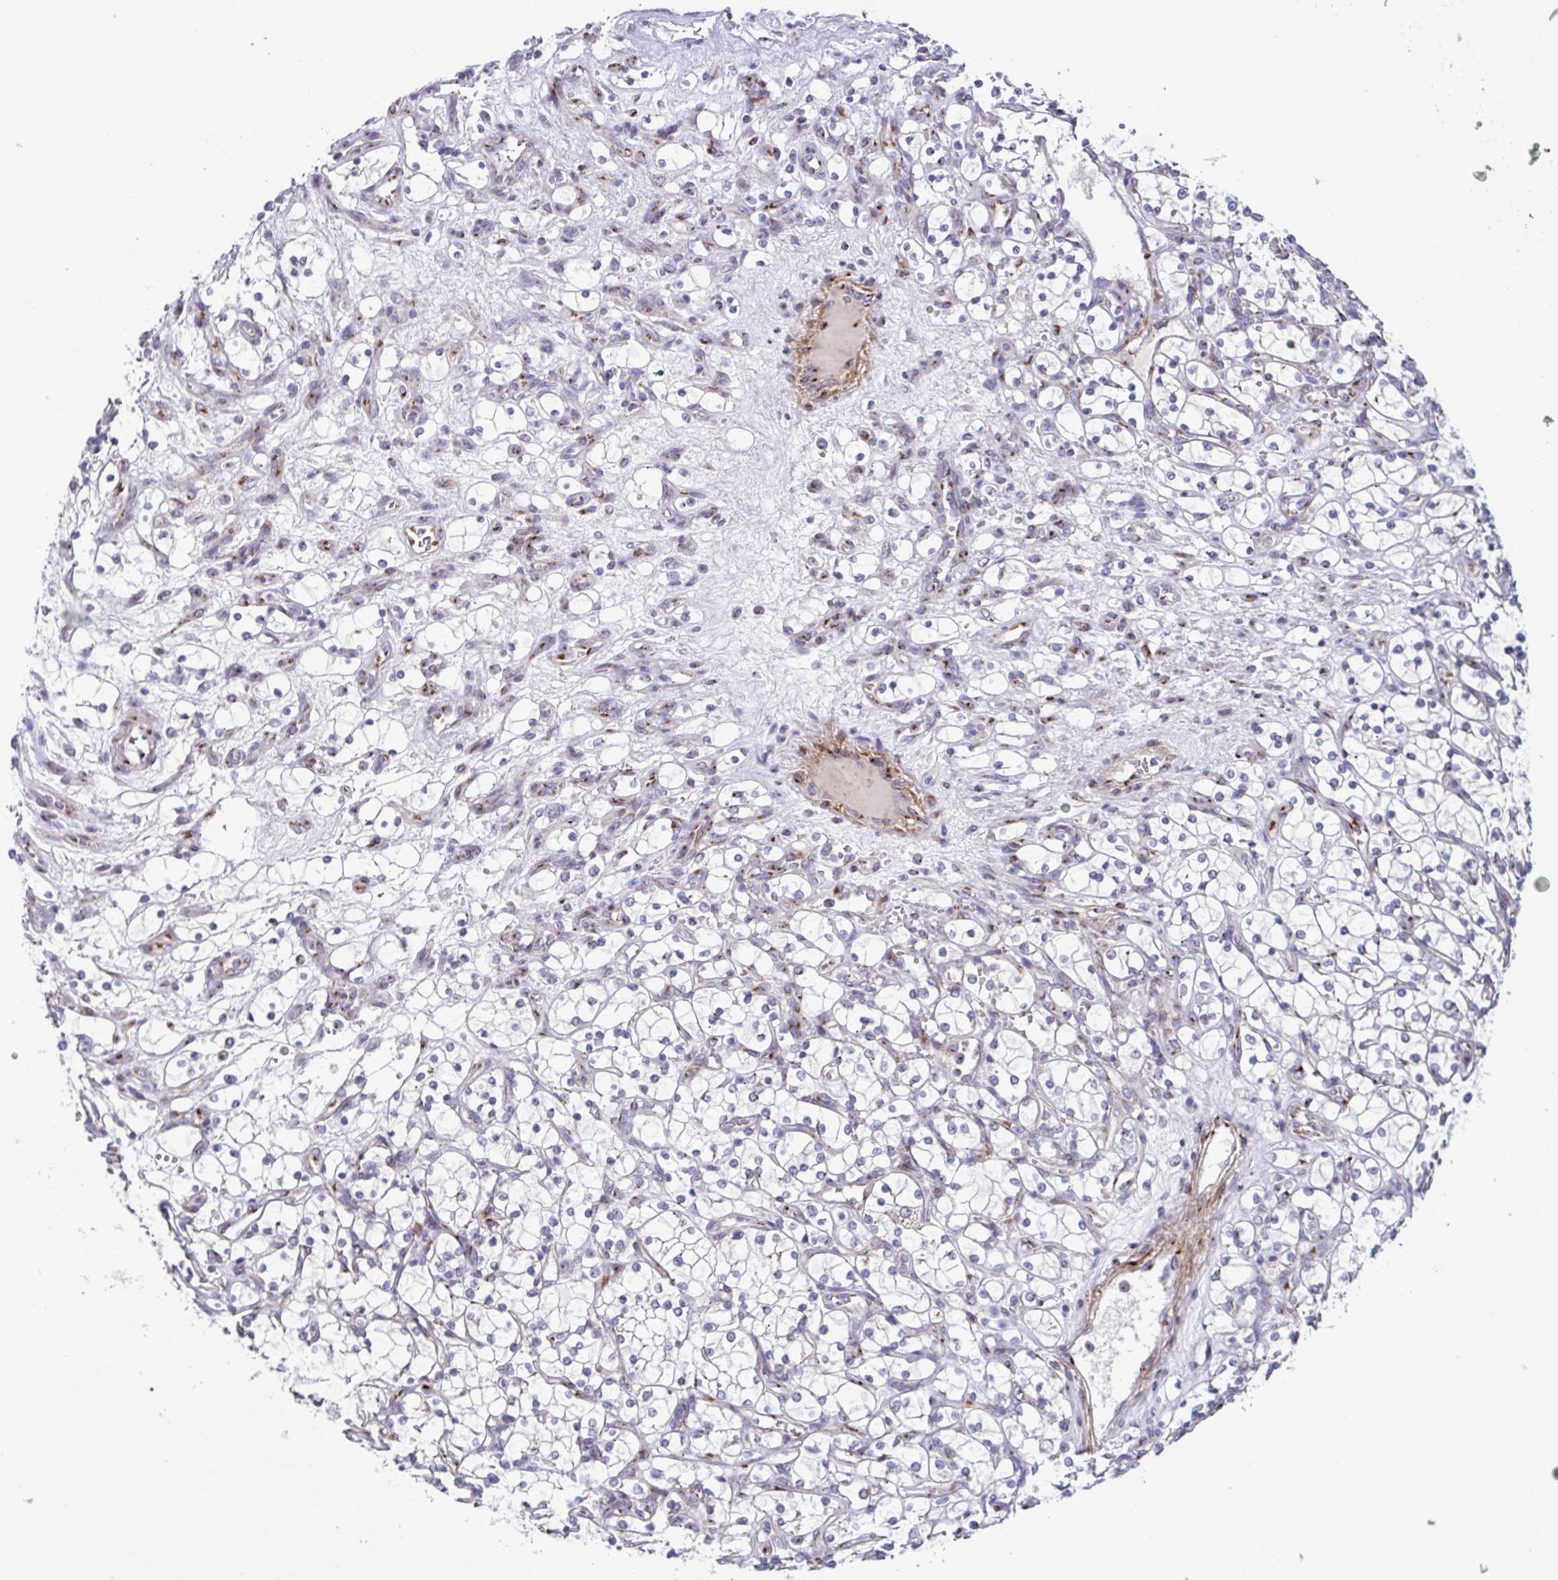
{"staining": {"intensity": "moderate", "quantity": "<25%", "location": "cytoplasmic/membranous"}, "tissue": "renal cancer", "cell_type": "Tumor cells", "image_type": "cancer", "snomed": [{"axis": "morphology", "description": "Adenocarcinoma, NOS"}, {"axis": "topography", "description": "Kidney"}], "caption": "IHC image of human renal cancer stained for a protein (brown), which demonstrates low levels of moderate cytoplasmic/membranous expression in approximately <25% of tumor cells.", "gene": "COL17A1", "patient": {"sex": "female", "age": 69}}